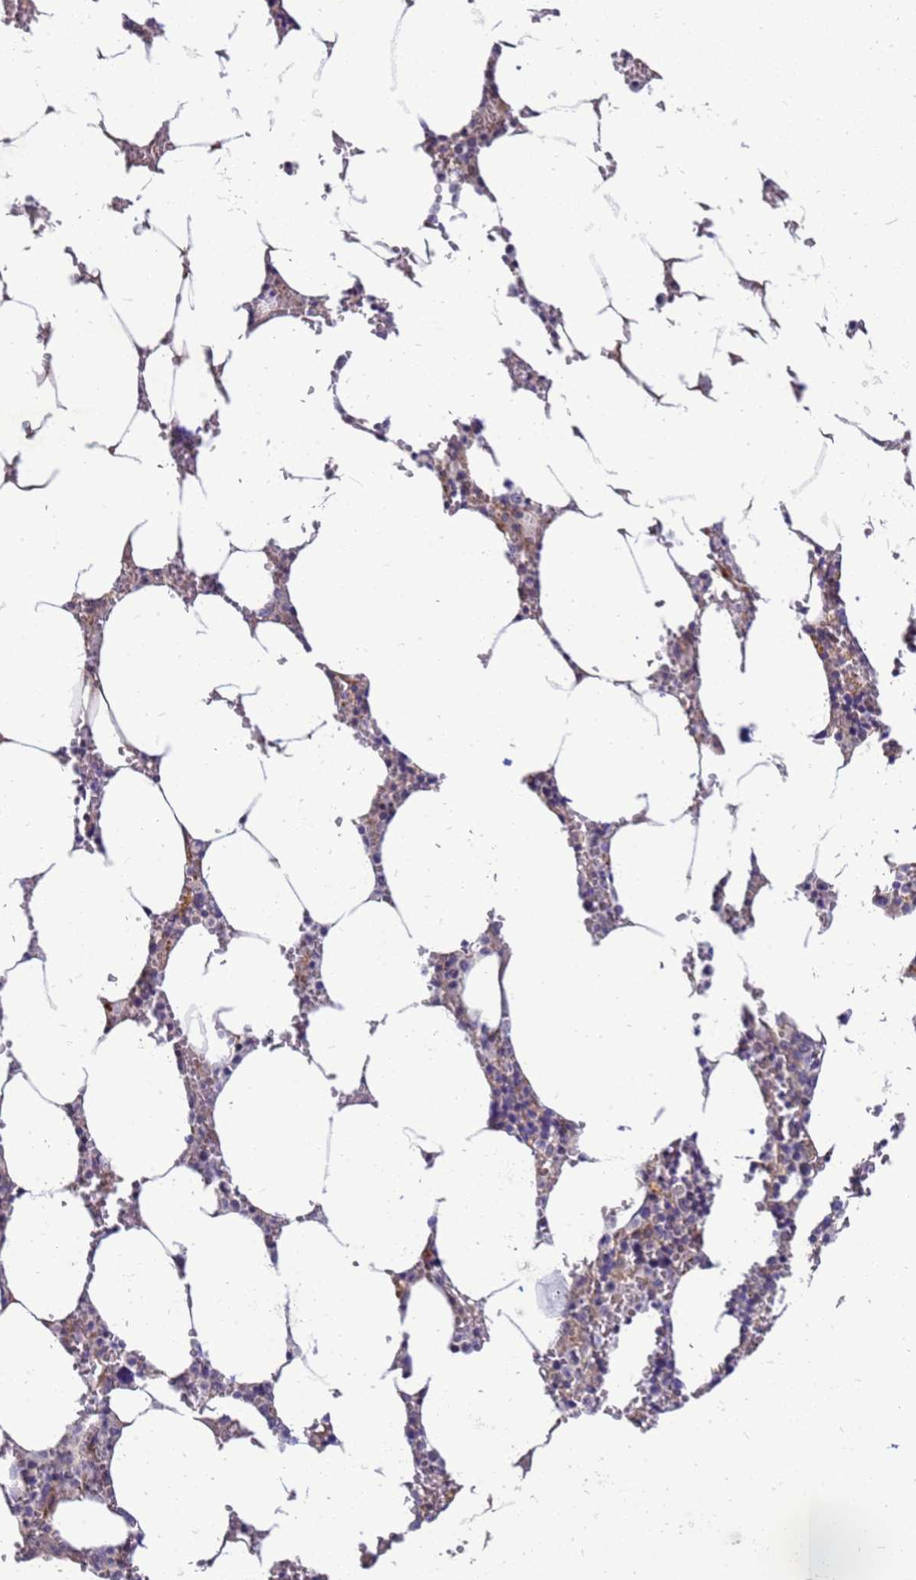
{"staining": {"intensity": "moderate", "quantity": "<25%", "location": "cytoplasmic/membranous"}, "tissue": "bone marrow", "cell_type": "Hematopoietic cells", "image_type": "normal", "snomed": [{"axis": "morphology", "description": "Normal tissue, NOS"}, {"axis": "topography", "description": "Bone marrow"}], "caption": "Bone marrow stained with immunohistochemistry exhibits moderate cytoplasmic/membranous staining in about <25% of hematopoietic cells. The protein is shown in brown color, while the nuclei are stained blue.", "gene": "ENOPH1", "patient": {"sex": "male", "age": 70}}